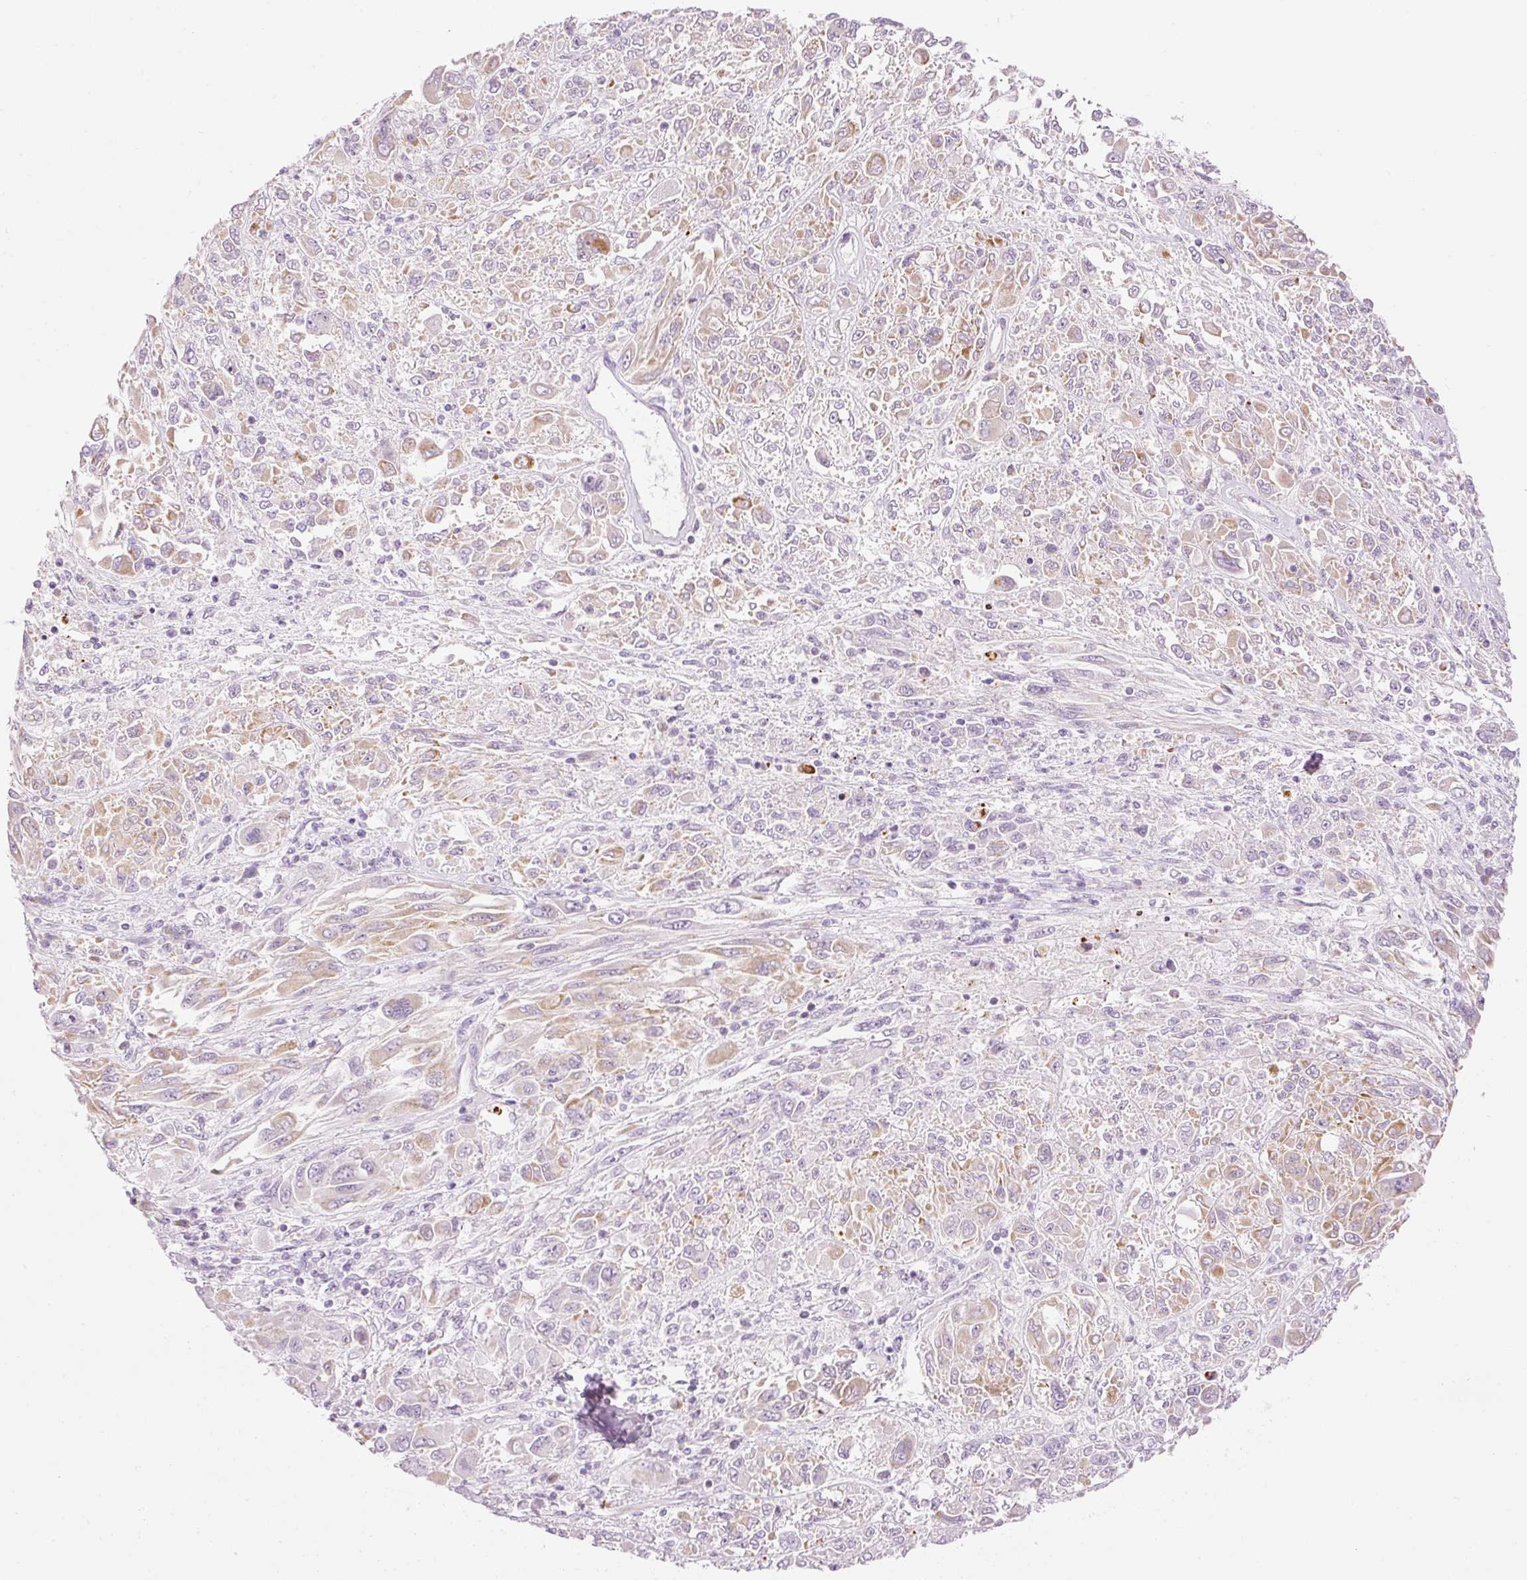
{"staining": {"intensity": "weak", "quantity": "25%-75%", "location": "cytoplasmic/membranous"}, "tissue": "melanoma", "cell_type": "Tumor cells", "image_type": "cancer", "snomed": [{"axis": "morphology", "description": "Malignant melanoma, NOS"}, {"axis": "topography", "description": "Skin"}], "caption": "Immunohistochemistry (IHC) of malignant melanoma reveals low levels of weak cytoplasmic/membranous positivity in approximately 25%-75% of tumor cells.", "gene": "CARD16", "patient": {"sex": "female", "age": 91}}